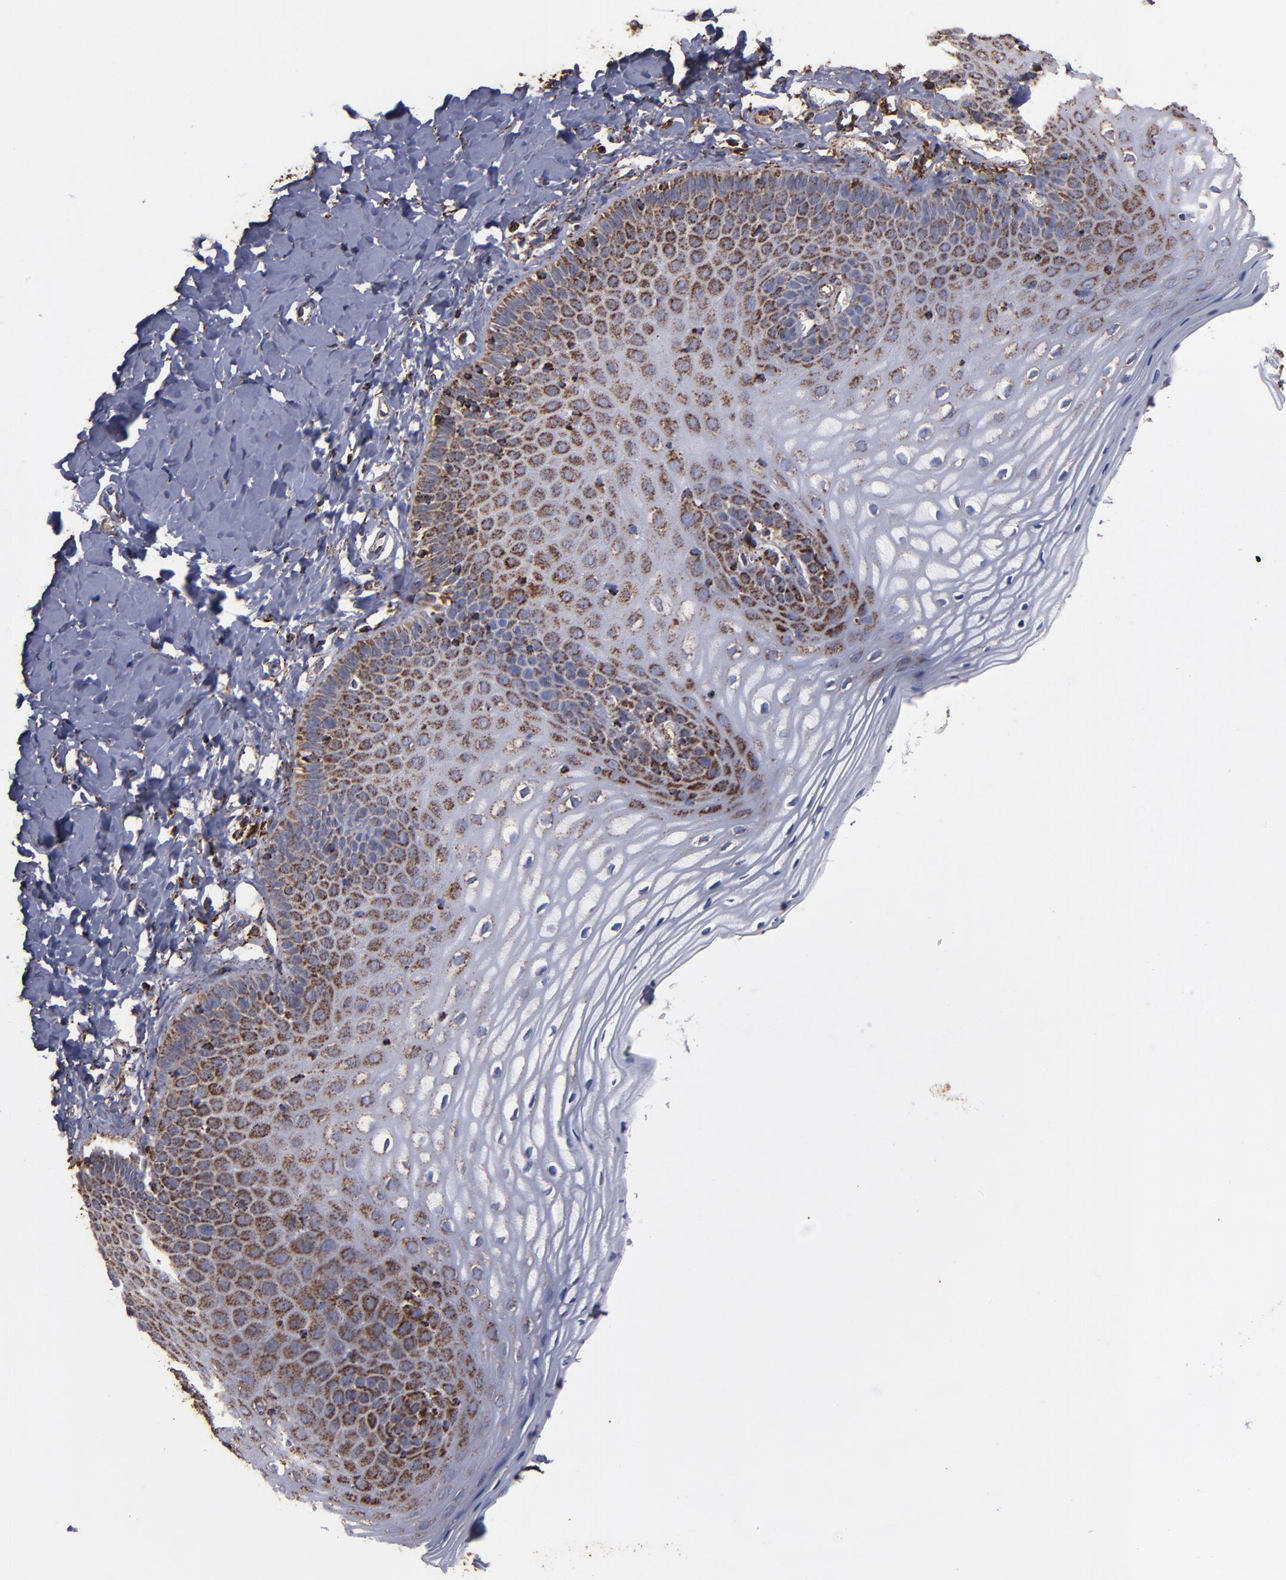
{"staining": {"intensity": "strong", "quantity": "25%-75%", "location": "cytoplasmic/membranous"}, "tissue": "vagina", "cell_type": "Squamous epithelial cells", "image_type": "normal", "snomed": [{"axis": "morphology", "description": "Normal tissue, NOS"}, {"axis": "topography", "description": "Vagina"}], "caption": "Human vagina stained for a protein (brown) exhibits strong cytoplasmic/membranous positive expression in about 25%-75% of squamous epithelial cells.", "gene": "SOD2", "patient": {"sex": "female", "age": 55}}